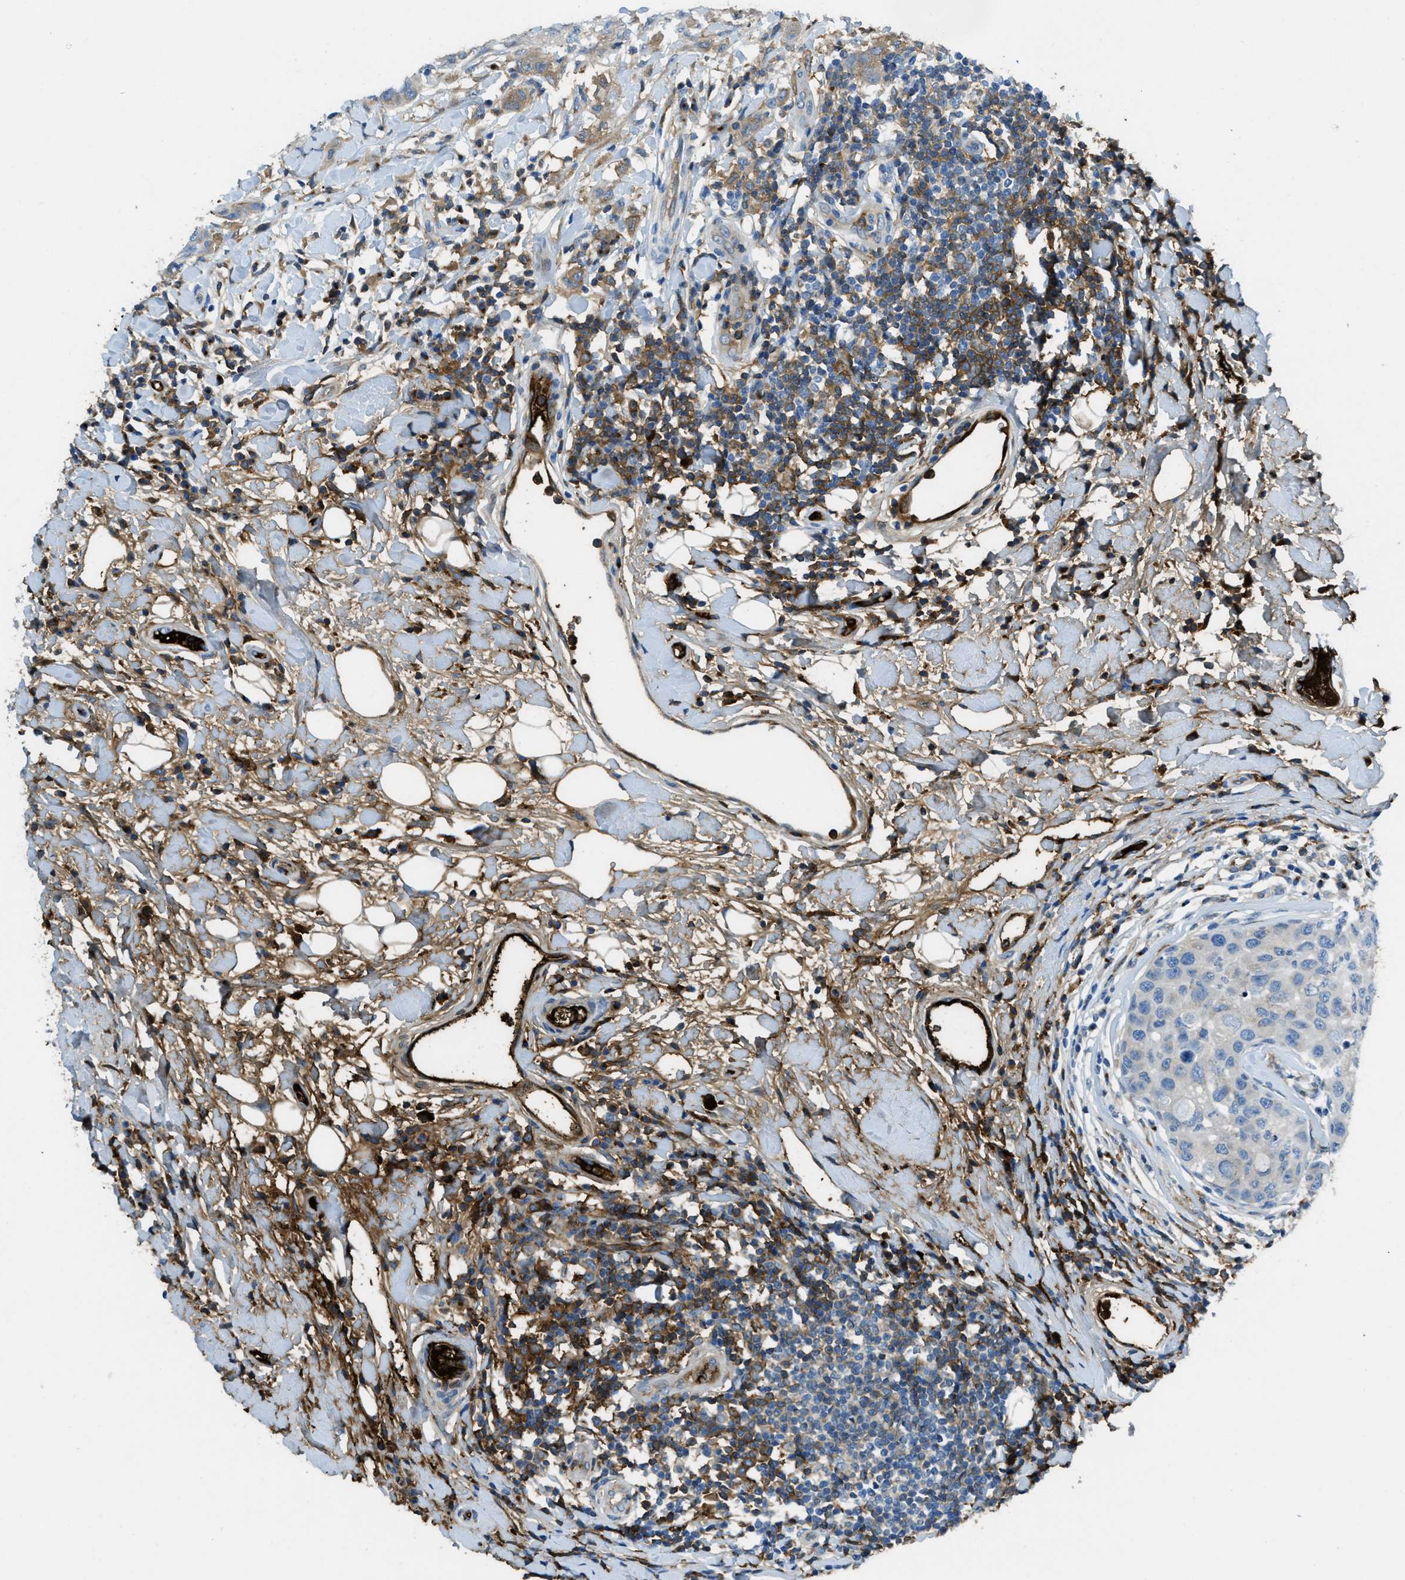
{"staining": {"intensity": "strong", "quantity": "<25%", "location": "cytoplasmic/membranous"}, "tissue": "breast cancer", "cell_type": "Tumor cells", "image_type": "cancer", "snomed": [{"axis": "morphology", "description": "Duct carcinoma"}, {"axis": "topography", "description": "Breast"}], "caption": "Immunohistochemistry (IHC) image of neoplastic tissue: infiltrating ductal carcinoma (breast) stained using IHC reveals medium levels of strong protein expression localized specifically in the cytoplasmic/membranous of tumor cells, appearing as a cytoplasmic/membranous brown color.", "gene": "TRIM59", "patient": {"sex": "female", "age": 27}}